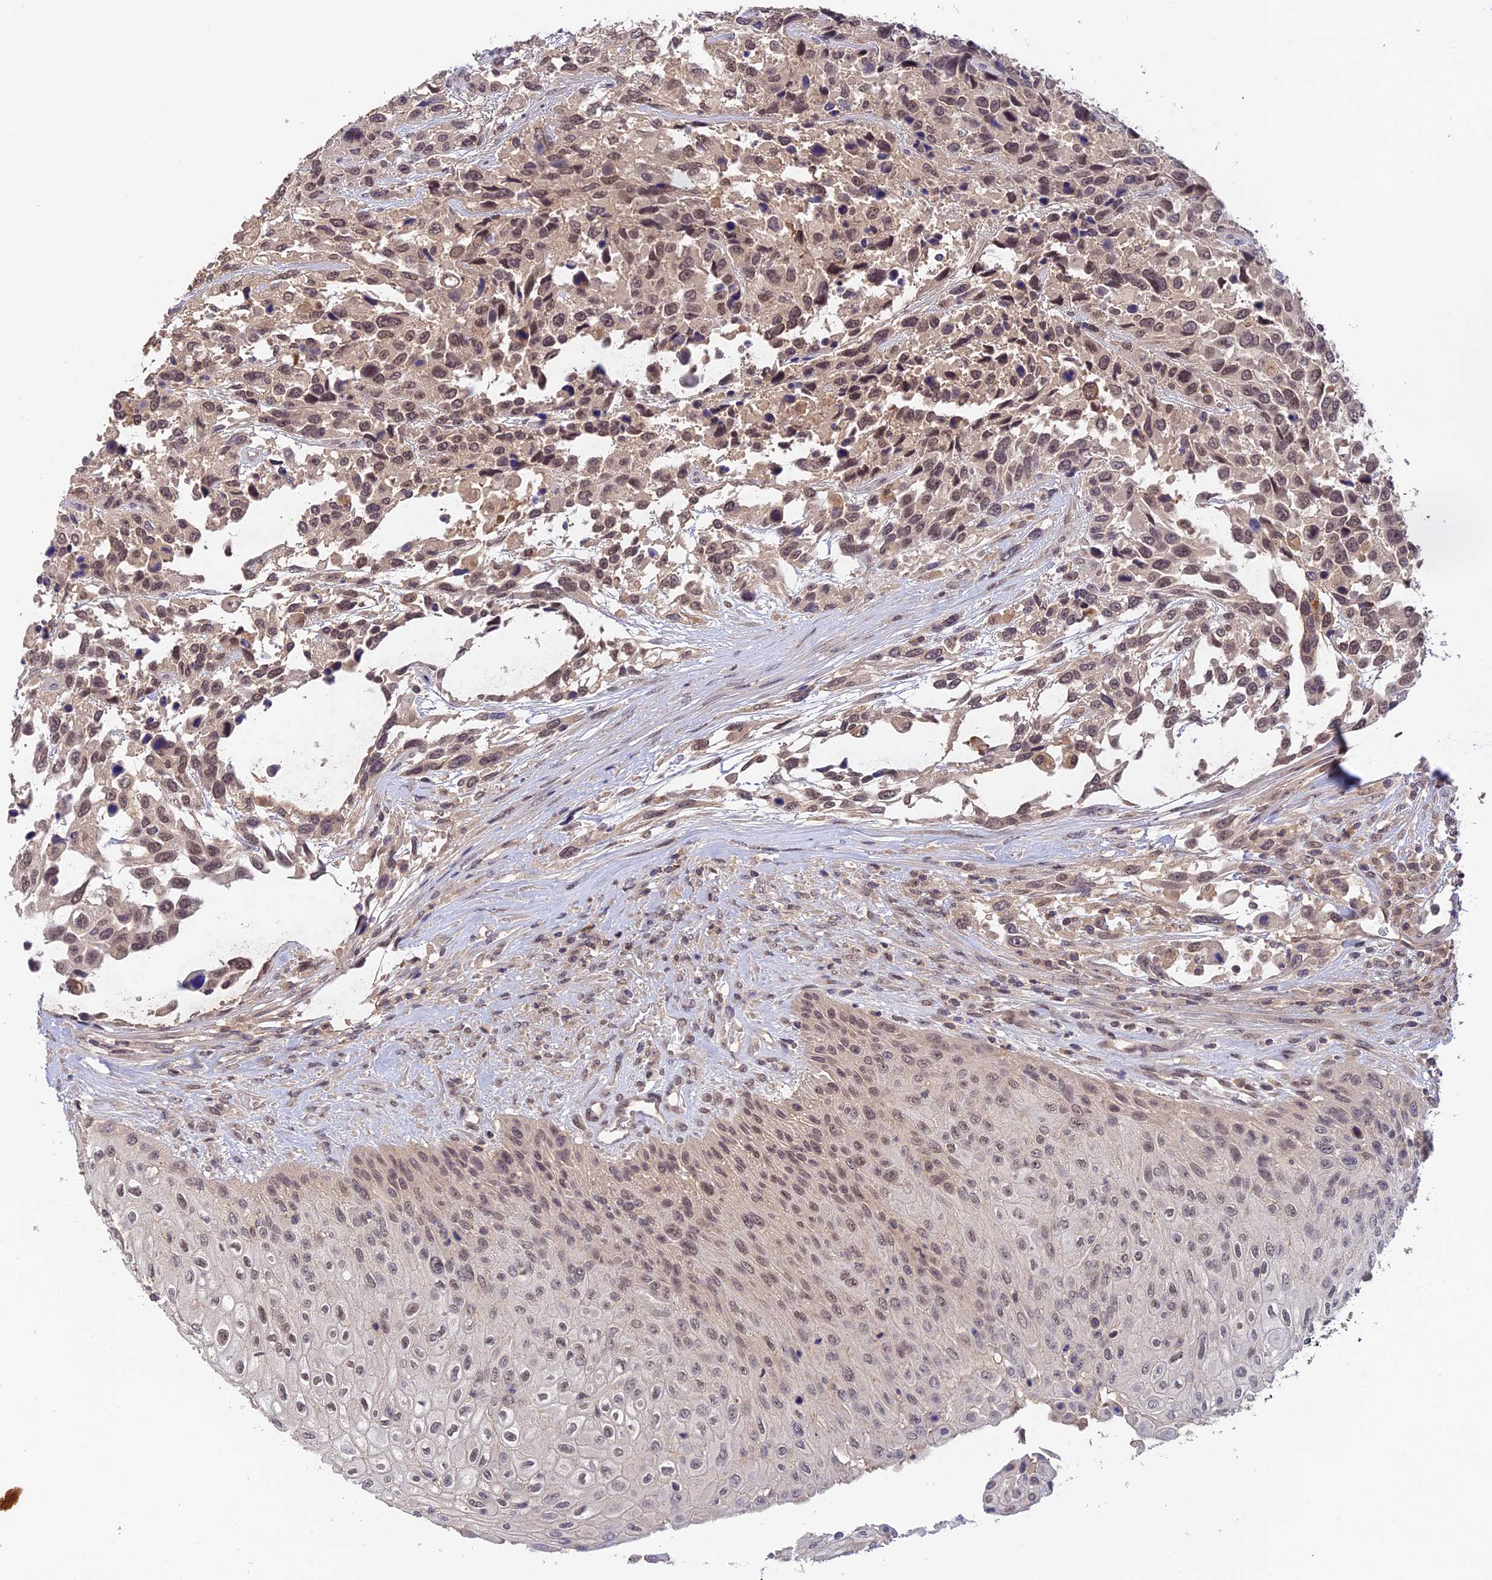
{"staining": {"intensity": "weak", "quantity": "25%-75%", "location": "nuclear"}, "tissue": "urothelial cancer", "cell_type": "Tumor cells", "image_type": "cancer", "snomed": [{"axis": "morphology", "description": "Urothelial carcinoma, High grade"}, {"axis": "topography", "description": "Urinary bladder"}], "caption": "High-grade urothelial carcinoma stained with DAB immunohistochemistry (IHC) reveals low levels of weak nuclear positivity in about 25%-75% of tumor cells. (Stains: DAB (3,3'-diaminobenzidine) in brown, nuclei in blue, Microscopy: brightfield microscopy at high magnification).", "gene": "ZNF436", "patient": {"sex": "female", "age": 70}}